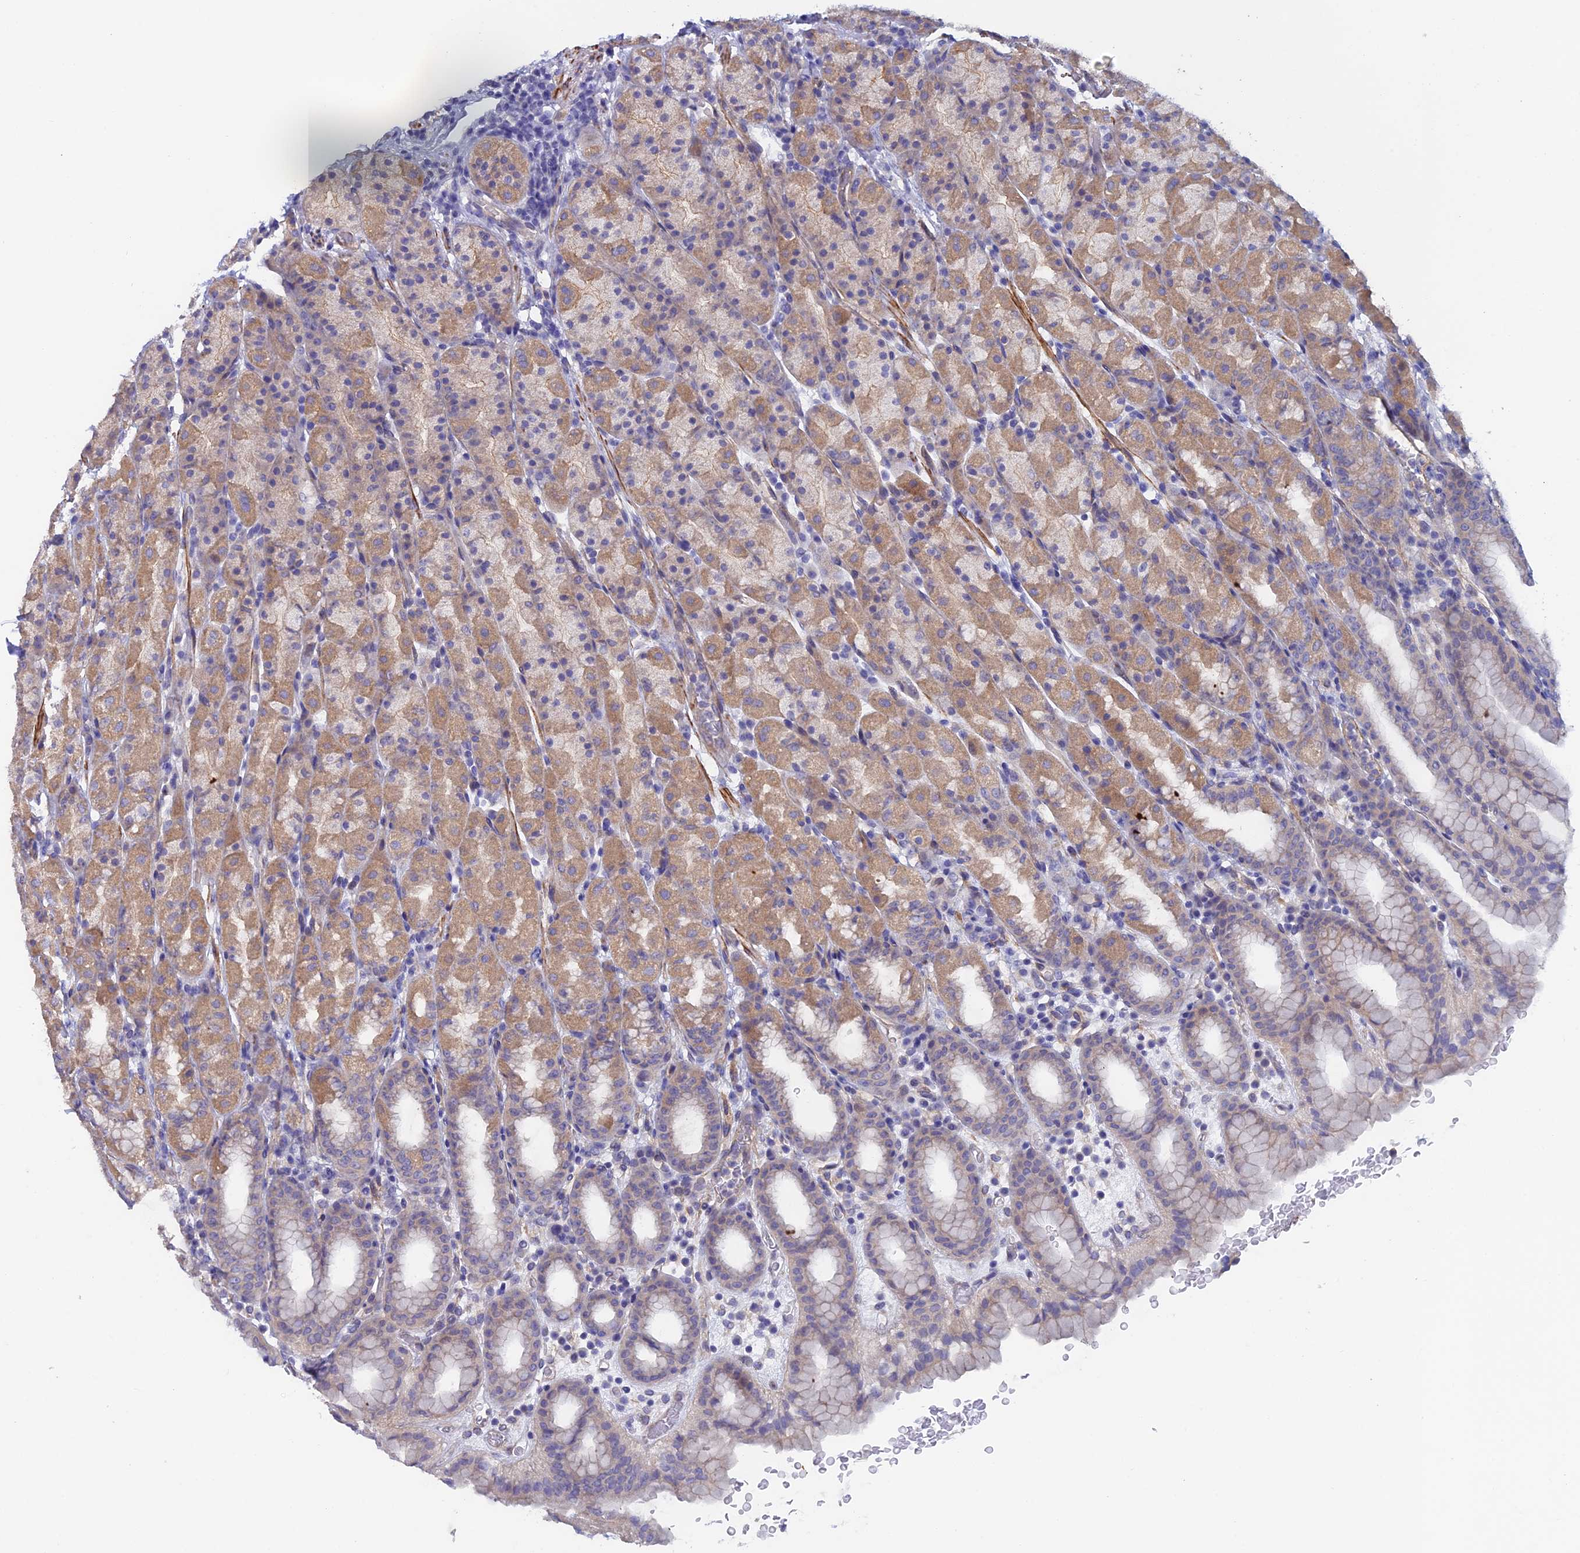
{"staining": {"intensity": "moderate", "quantity": "25%-75%", "location": "cytoplasmic/membranous"}, "tissue": "stomach", "cell_type": "Glandular cells", "image_type": "normal", "snomed": [{"axis": "morphology", "description": "Normal tissue, NOS"}, {"axis": "topography", "description": "Stomach, upper"}], "caption": "Moderate cytoplasmic/membranous positivity is seen in about 25%-75% of glandular cells in normal stomach. Using DAB (3,3'-diaminobenzidine) (brown) and hematoxylin (blue) stains, captured at high magnification using brightfield microscopy.", "gene": "FZR1", "patient": {"sex": "male", "age": 68}}